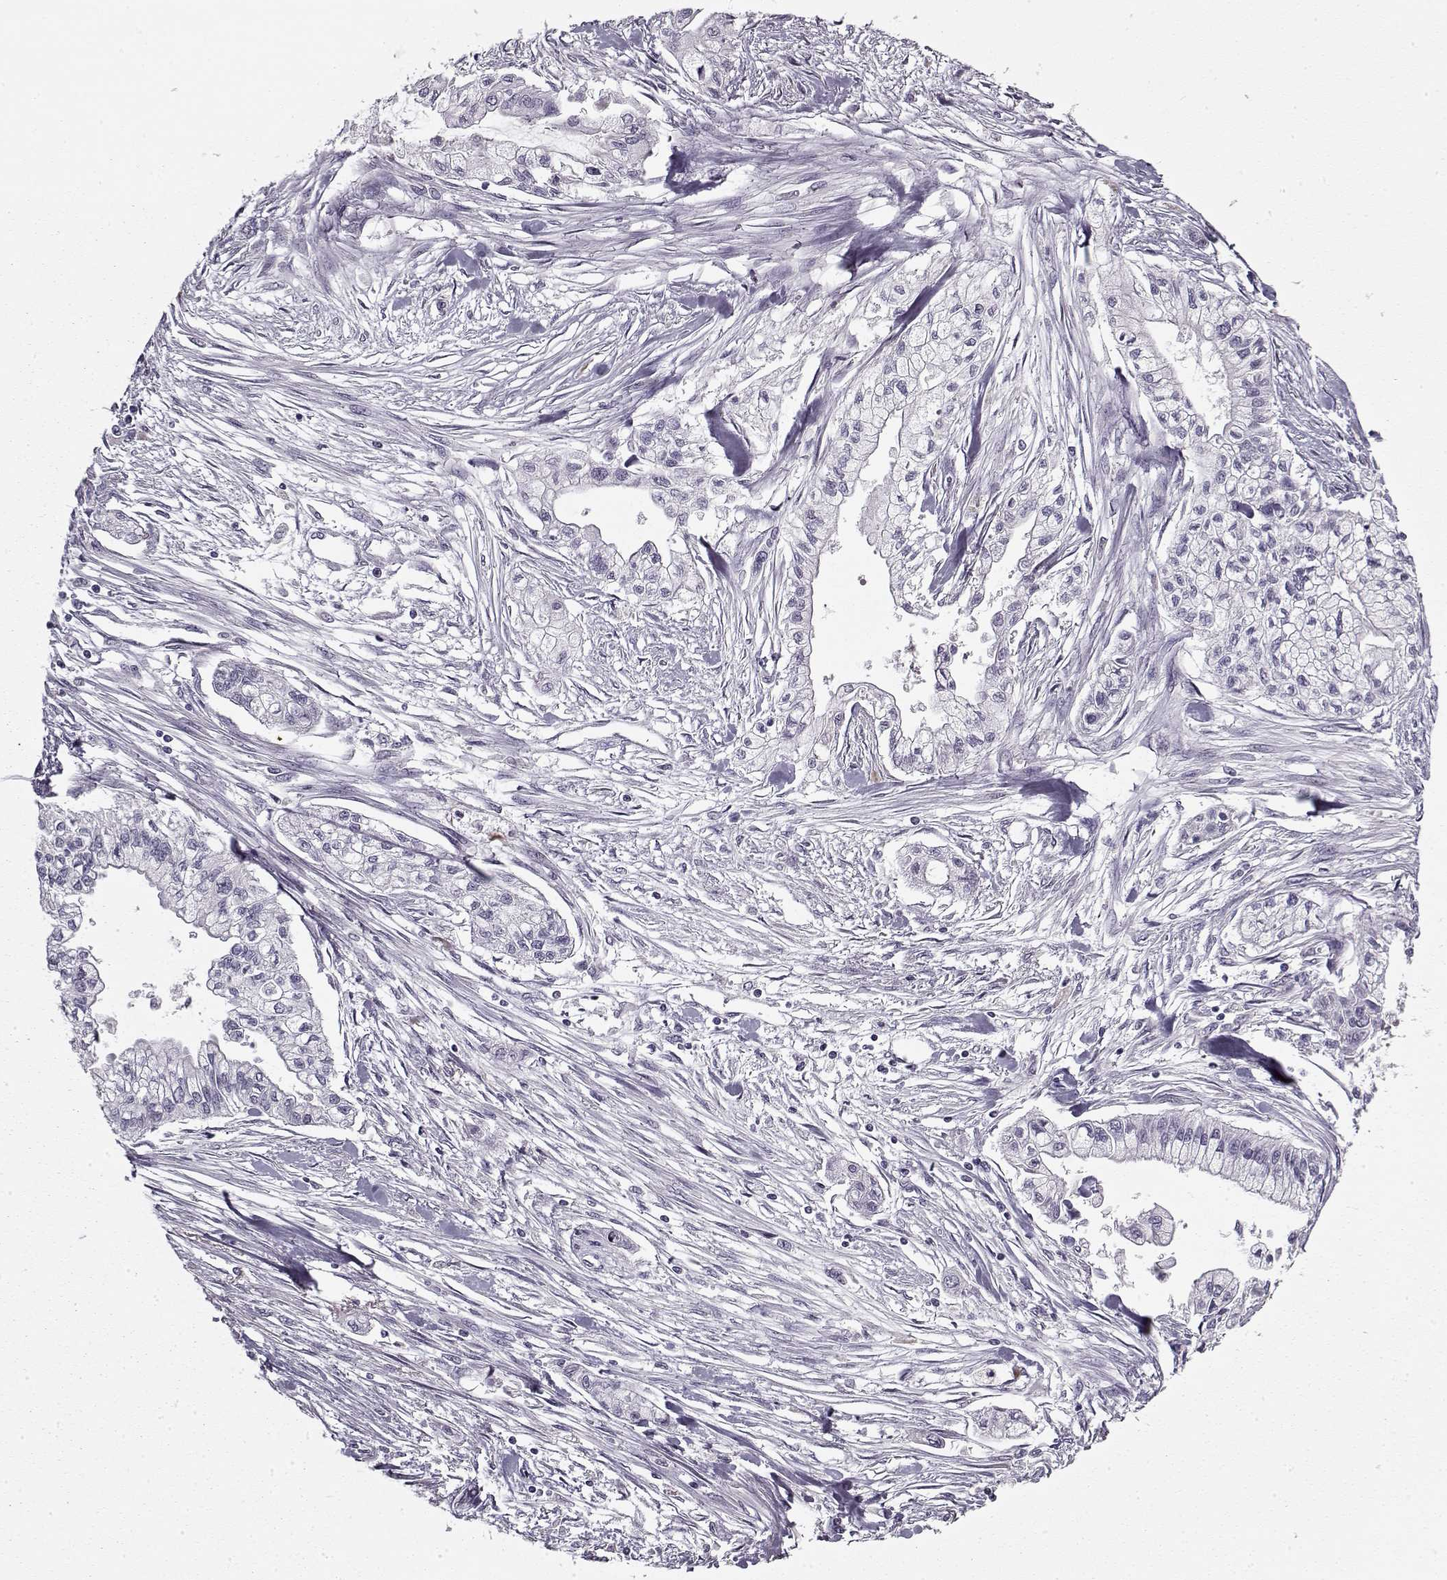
{"staining": {"intensity": "negative", "quantity": "none", "location": "none"}, "tissue": "pancreatic cancer", "cell_type": "Tumor cells", "image_type": "cancer", "snomed": [{"axis": "morphology", "description": "Adenocarcinoma, NOS"}, {"axis": "topography", "description": "Pancreas"}], "caption": "Immunohistochemical staining of human pancreatic cancer demonstrates no significant staining in tumor cells. (Immunohistochemistry, brightfield microscopy, high magnification).", "gene": "KRT9", "patient": {"sex": "male", "age": 54}}